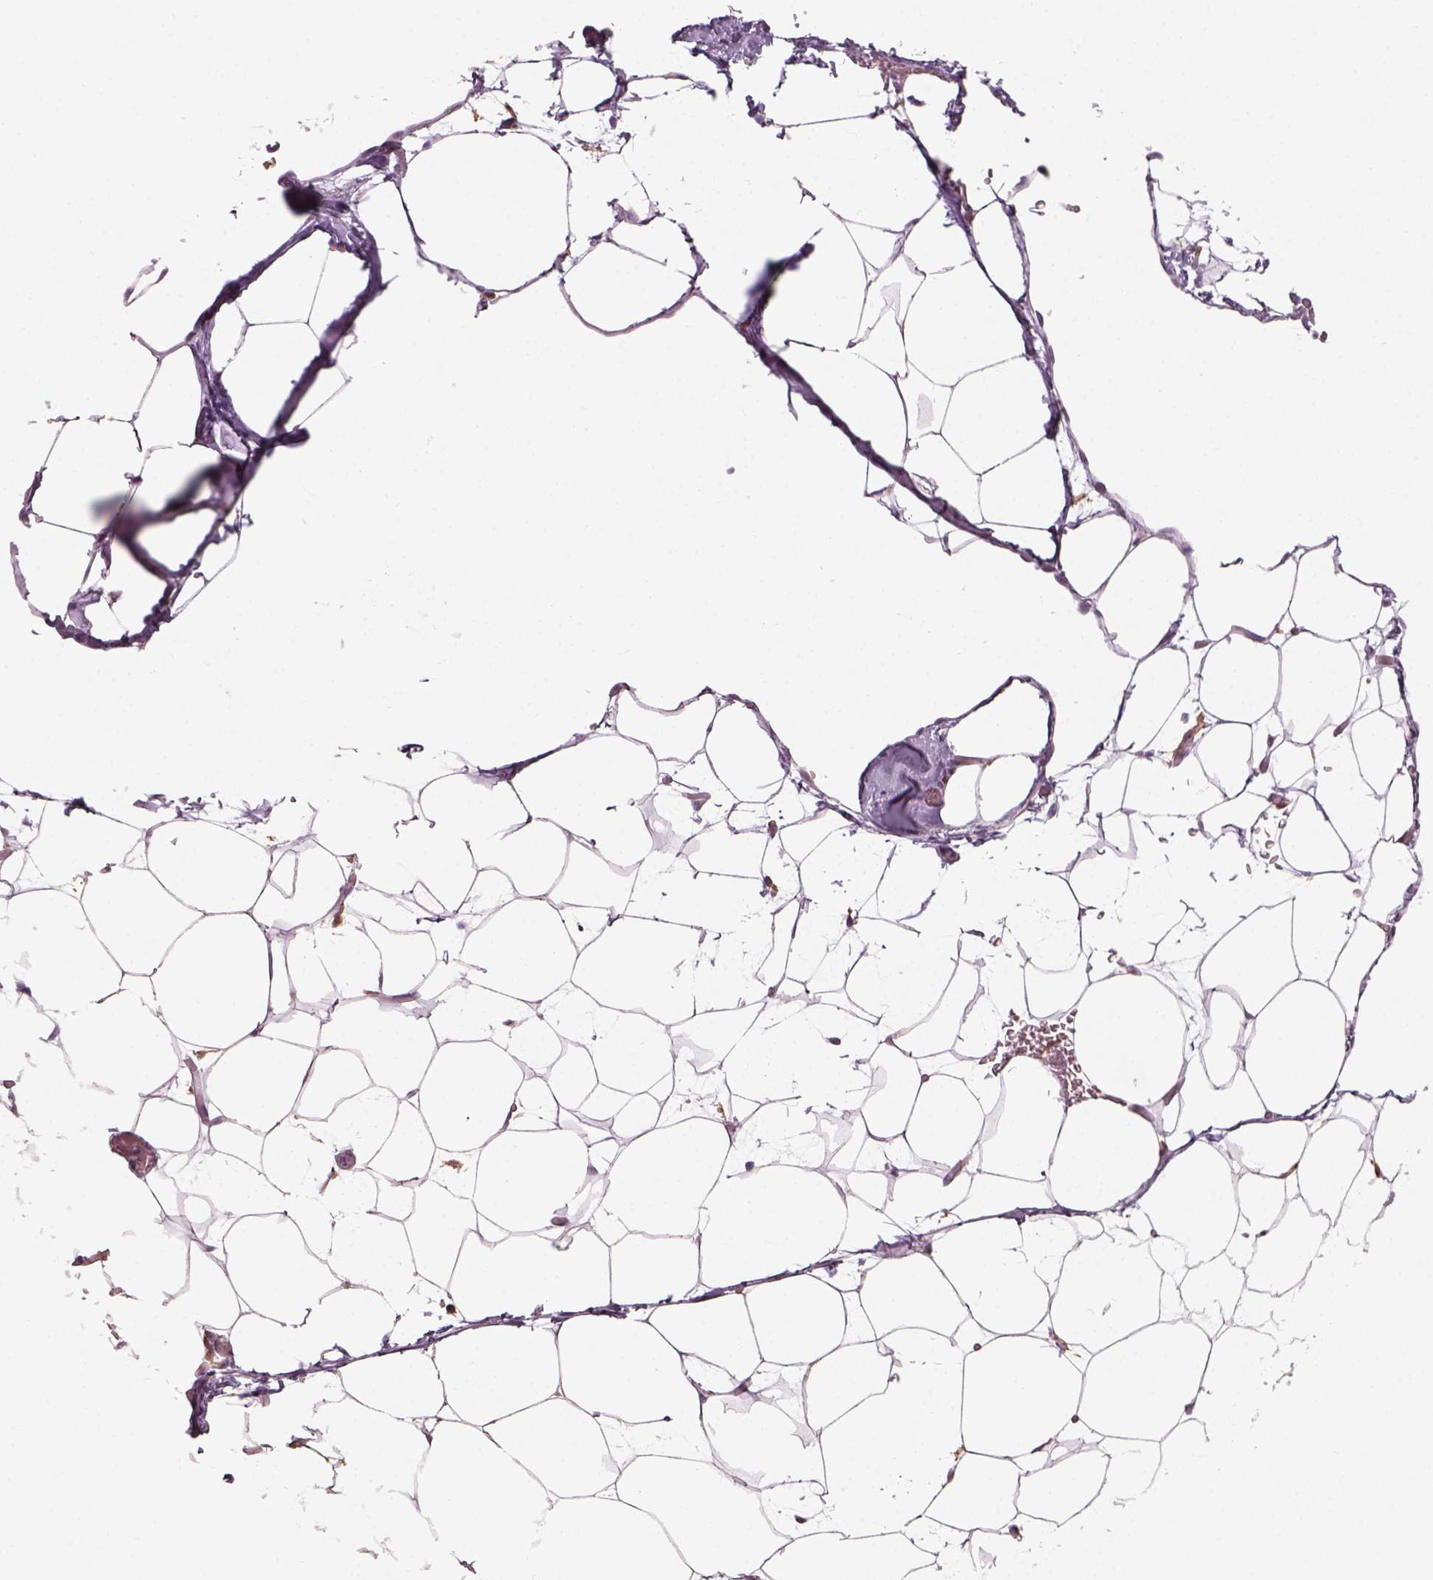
{"staining": {"intensity": "negative", "quantity": "none", "location": "none"}, "tissue": "adipose tissue", "cell_type": "Adipocytes", "image_type": "normal", "snomed": [{"axis": "morphology", "description": "Normal tissue, NOS"}, {"axis": "topography", "description": "Adipose tissue"}], "caption": "Immunohistochemistry of normal adipose tissue demonstrates no staining in adipocytes.", "gene": "NAT8B", "patient": {"sex": "male", "age": 57}}